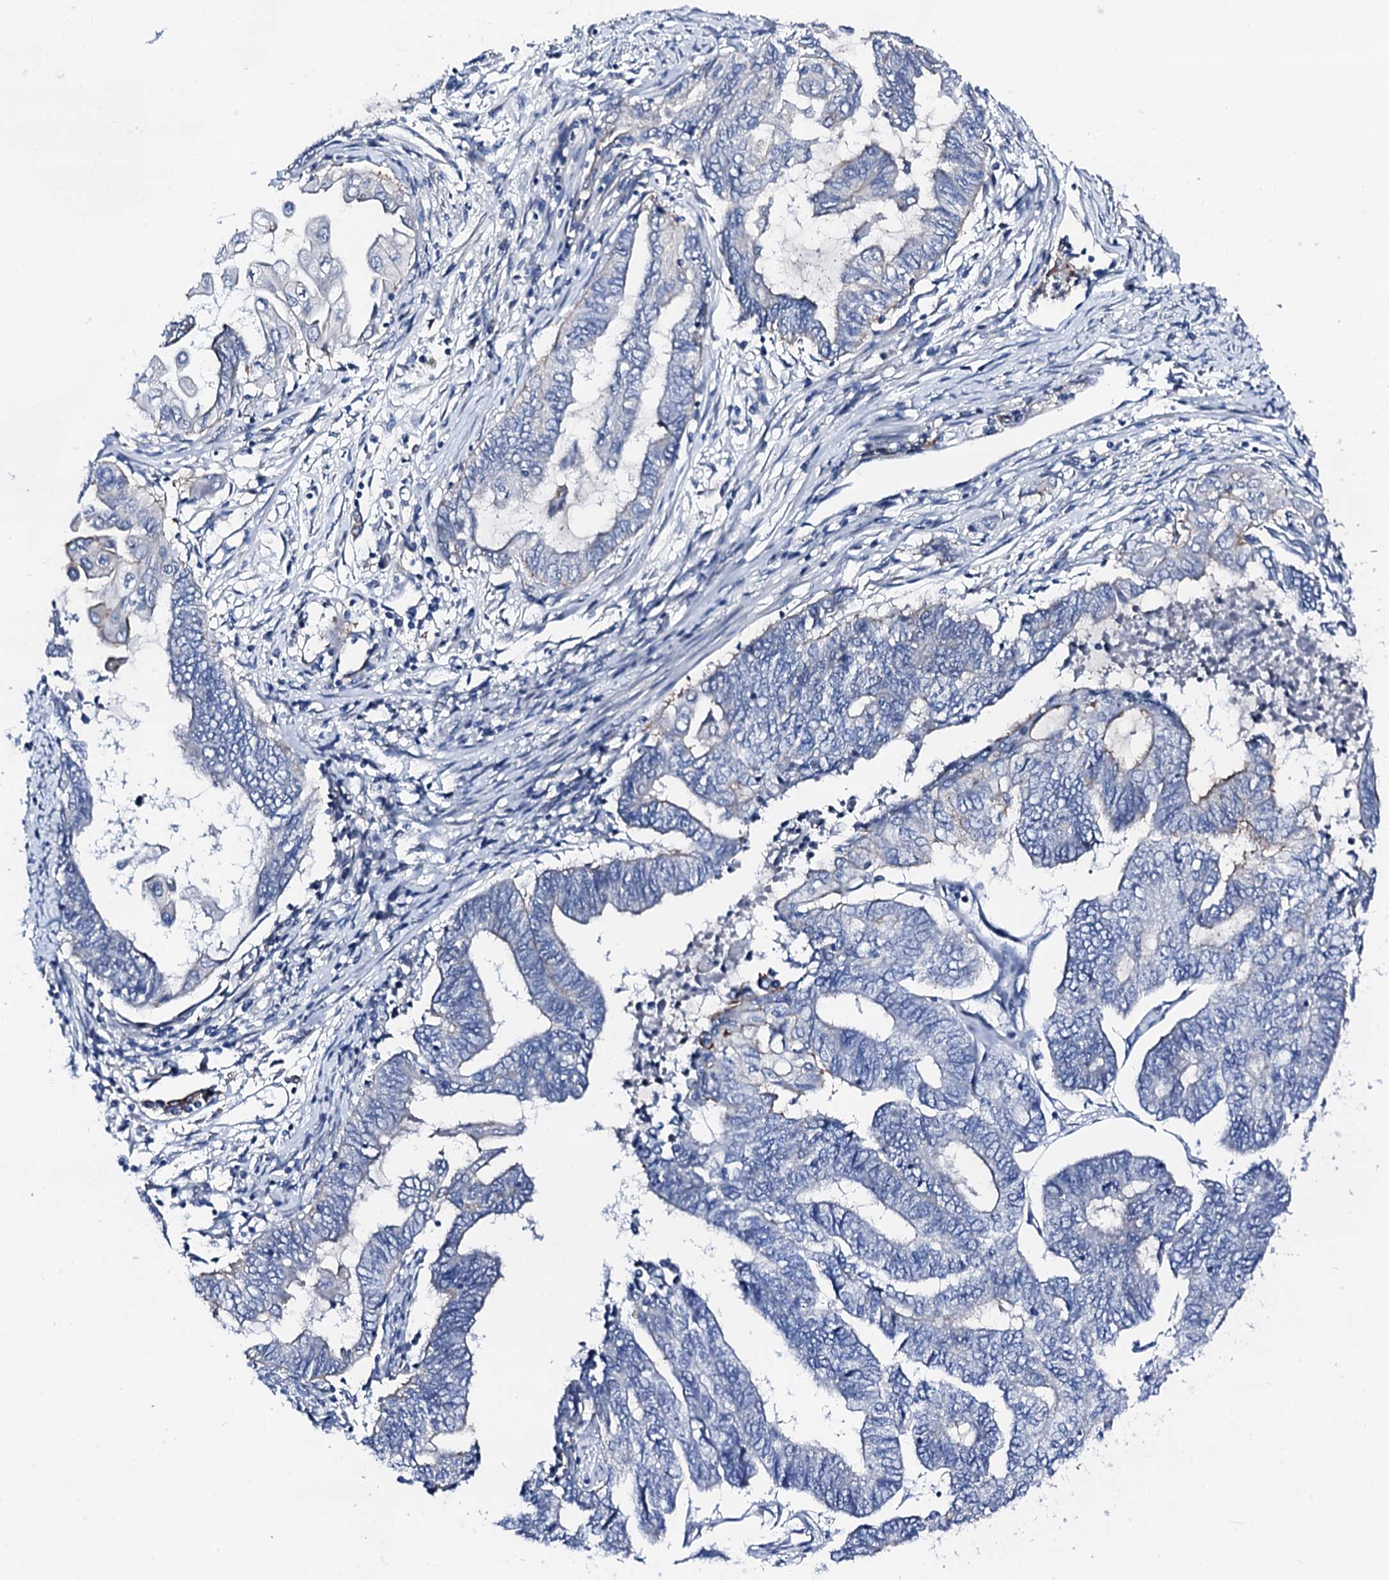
{"staining": {"intensity": "negative", "quantity": "none", "location": "none"}, "tissue": "endometrial cancer", "cell_type": "Tumor cells", "image_type": "cancer", "snomed": [{"axis": "morphology", "description": "Adenocarcinoma, NOS"}, {"axis": "topography", "description": "Uterus"}, {"axis": "topography", "description": "Endometrium"}], "caption": "Histopathology image shows no significant protein staining in tumor cells of endometrial adenocarcinoma.", "gene": "TRAFD1", "patient": {"sex": "female", "age": 70}}